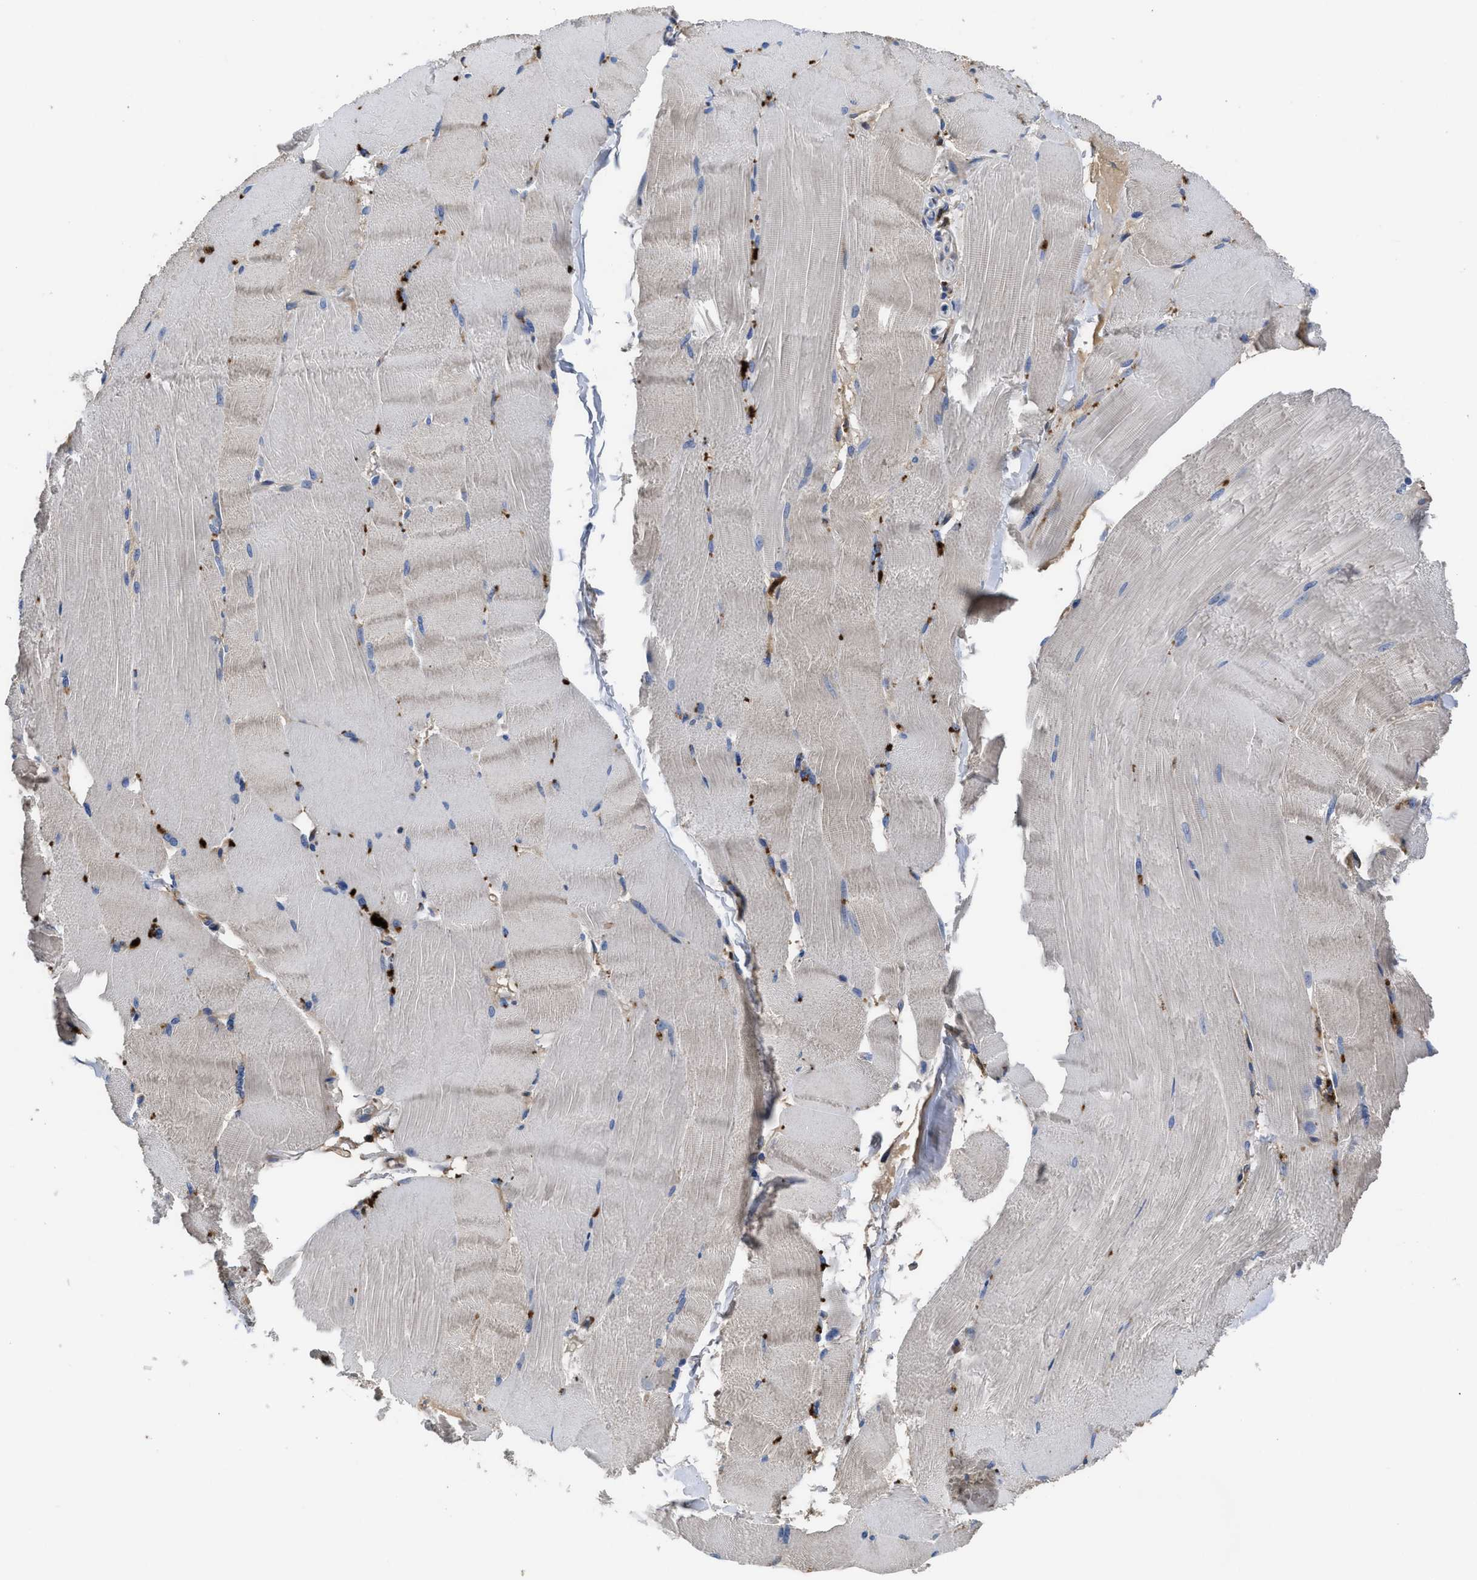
{"staining": {"intensity": "weak", "quantity": "<25%", "location": "cytoplasmic/membranous"}, "tissue": "skeletal muscle", "cell_type": "Myocytes", "image_type": "normal", "snomed": [{"axis": "morphology", "description": "Normal tissue, NOS"}, {"axis": "topography", "description": "Skin"}, {"axis": "topography", "description": "Skeletal muscle"}], "caption": "Immunohistochemistry image of normal skeletal muscle: skeletal muscle stained with DAB exhibits no significant protein expression in myocytes.", "gene": "YBEY", "patient": {"sex": "male", "age": 83}}